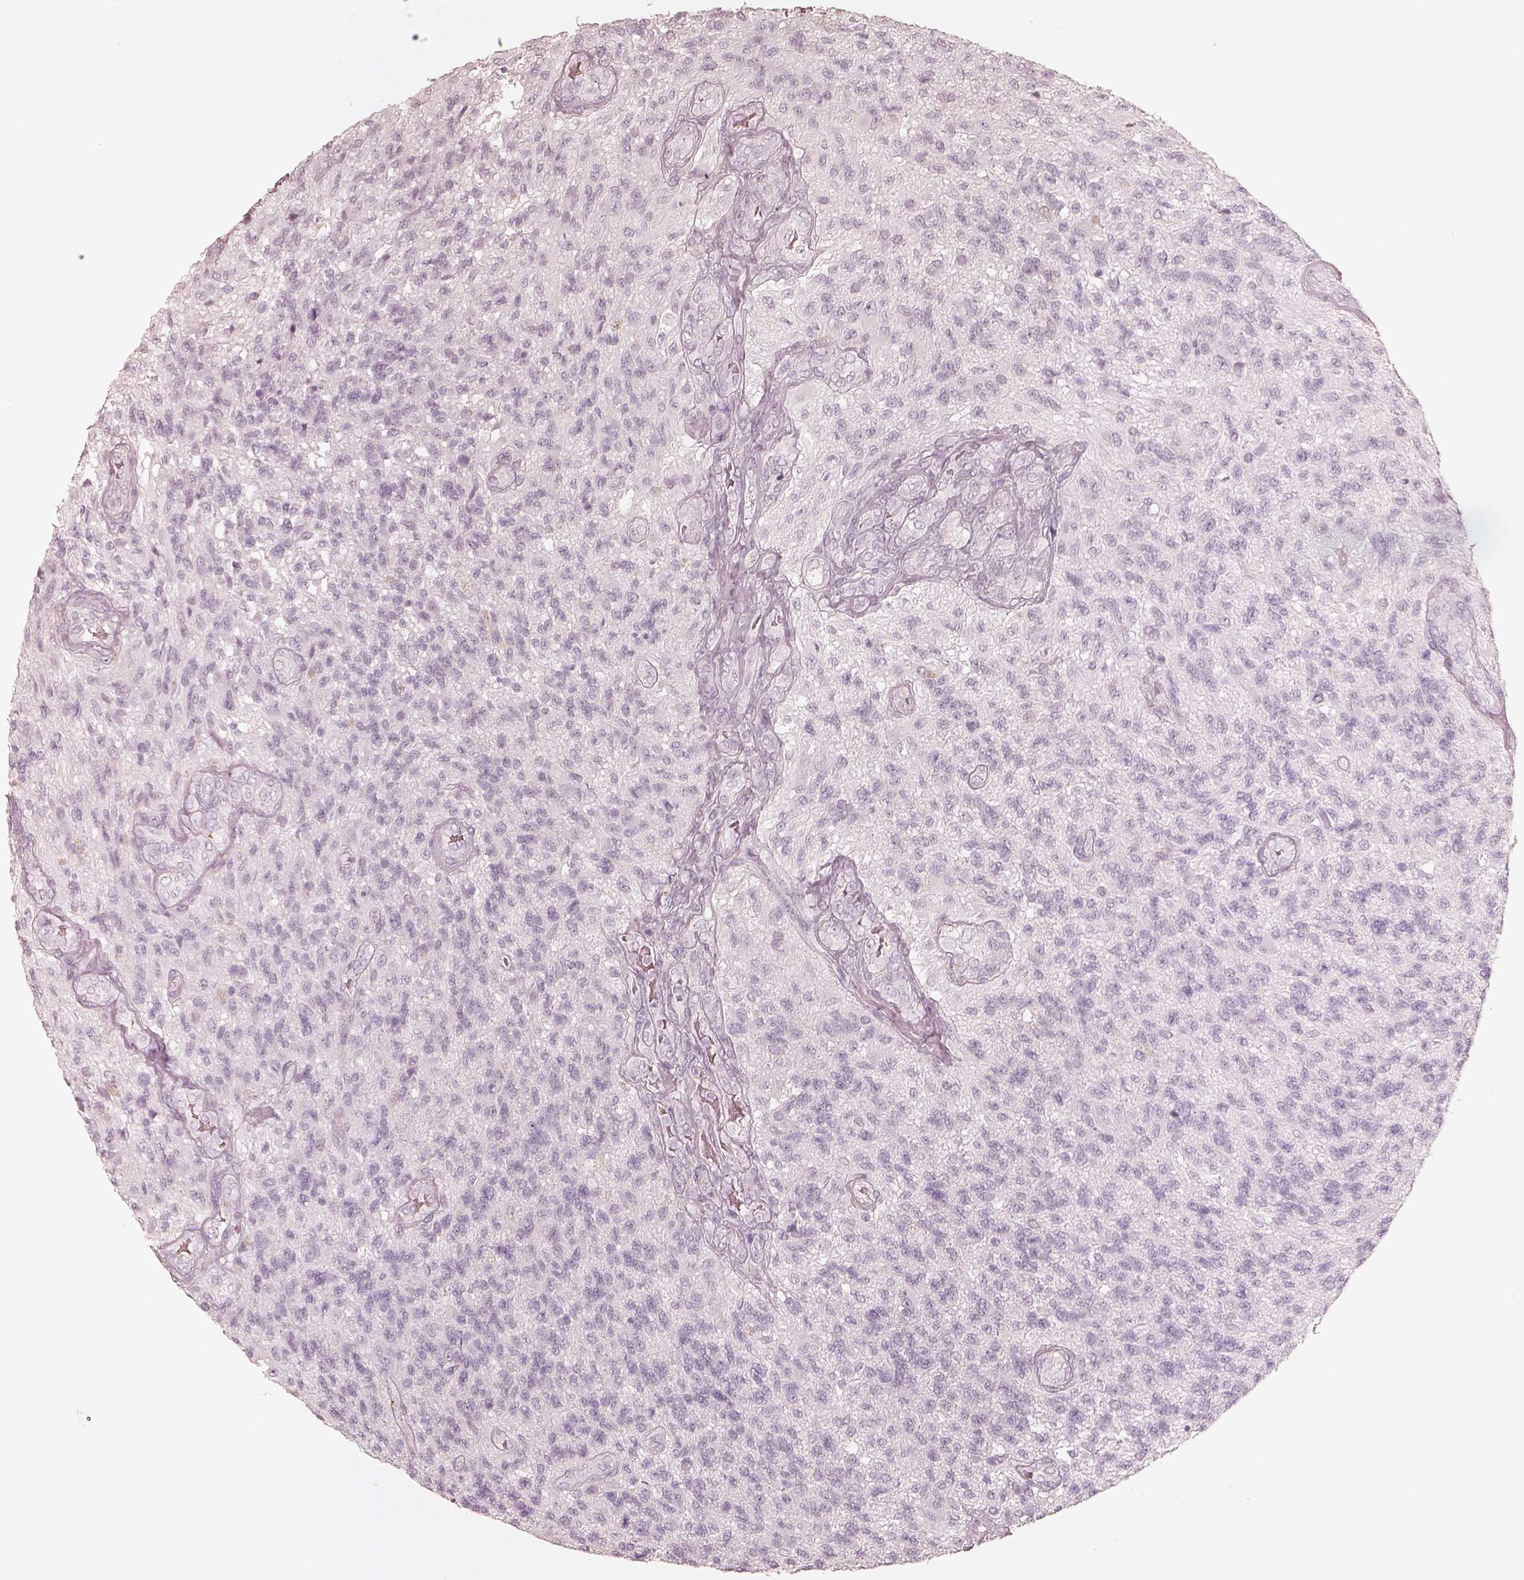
{"staining": {"intensity": "negative", "quantity": "none", "location": "none"}, "tissue": "glioma", "cell_type": "Tumor cells", "image_type": "cancer", "snomed": [{"axis": "morphology", "description": "Glioma, malignant, High grade"}, {"axis": "topography", "description": "Brain"}], "caption": "Immunohistochemistry (IHC) of human malignant high-grade glioma shows no staining in tumor cells.", "gene": "KRT72", "patient": {"sex": "male", "age": 56}}